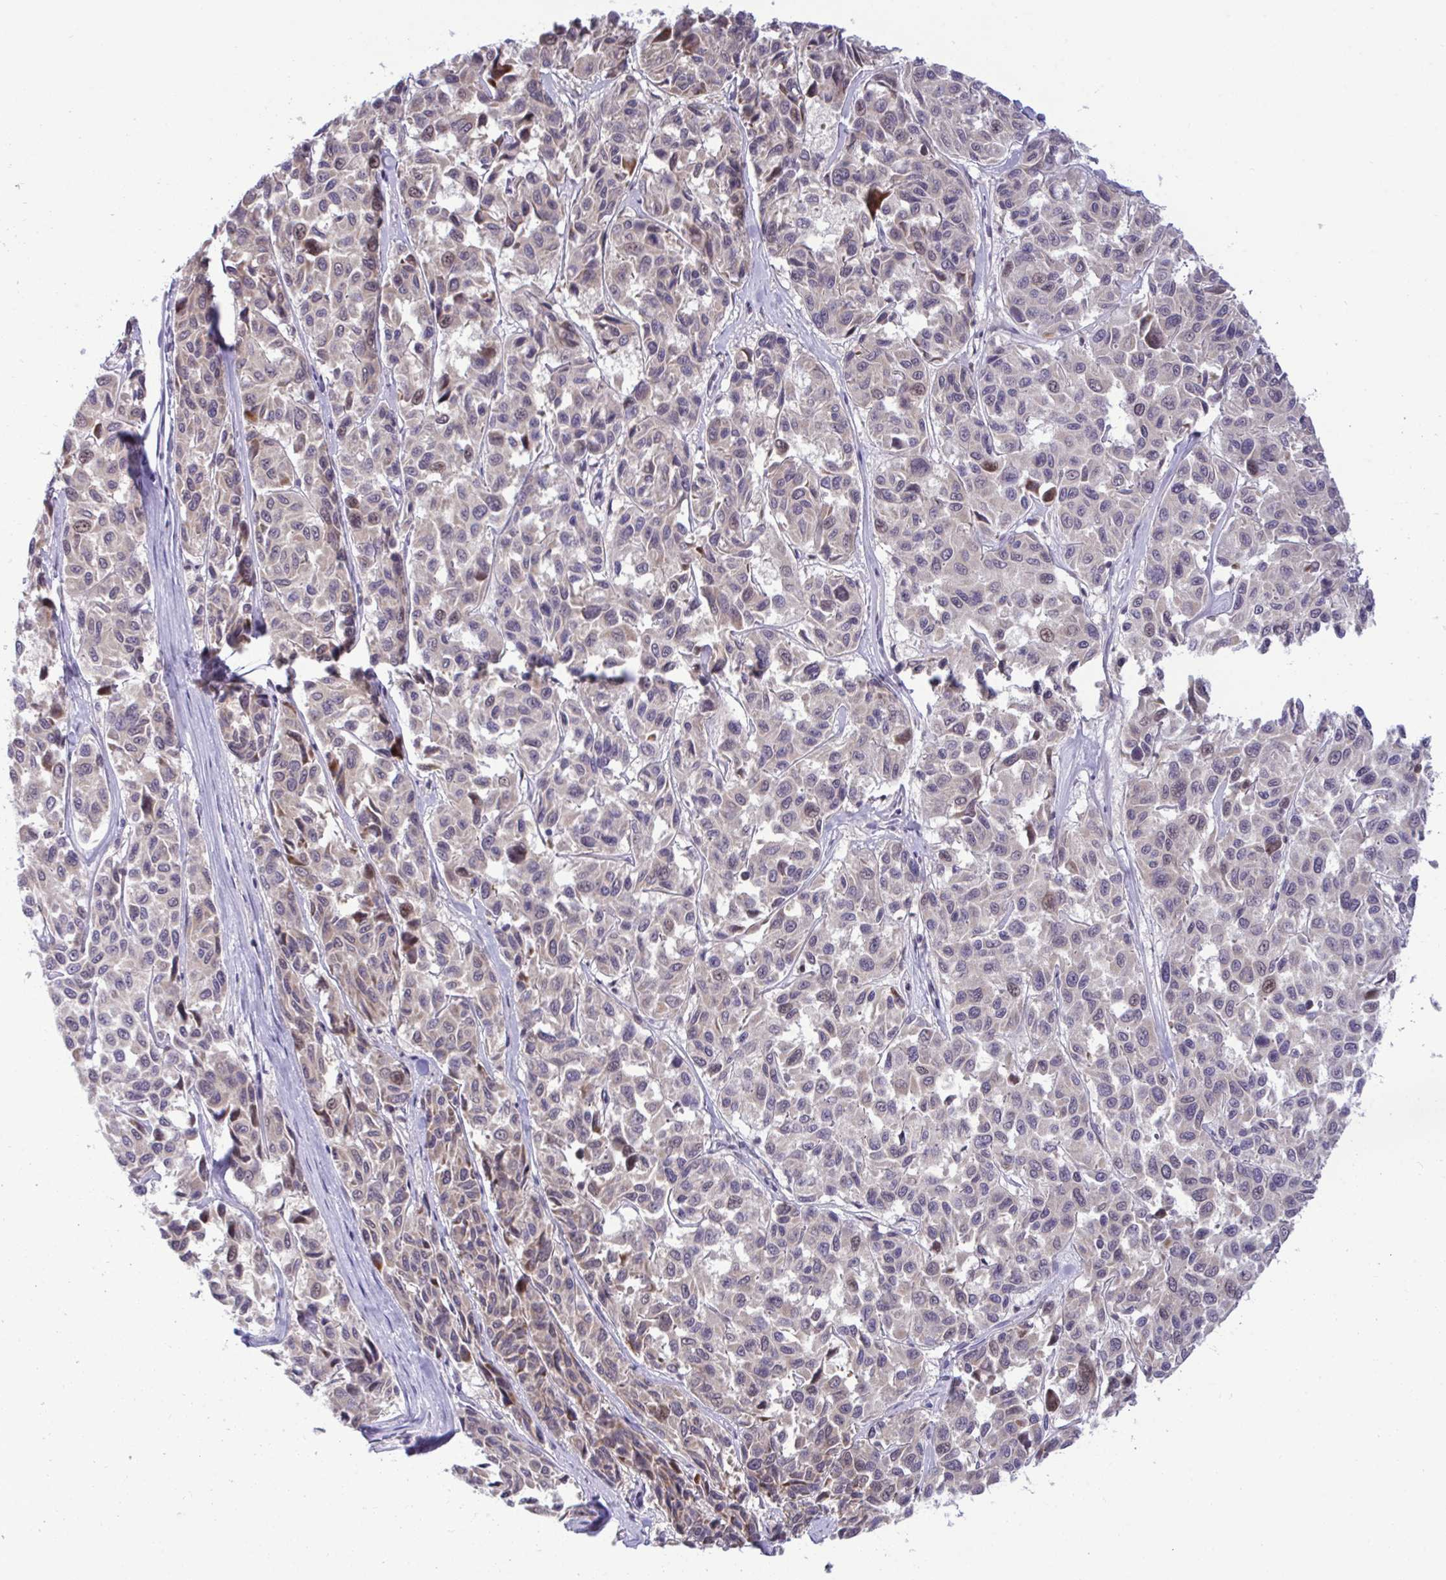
{"staining": {"intensity": "weak", "quantity": "<25%", "location": "nuclear"}, "tissue": "melanoma", "cell_type": "Tumor cells", "image_type": "cancer", "snomed": [{"axis": "morphology", "description": "Malignant melanoma, NOS"}, {"axis": "topography", "description": "Skin"}], "caption": "IHC photomicrograph of human malignant melanoma stained for a protein (brown), which reveals no expression in tumor cells.", "gene": "EPOP", "patient": {"sex": "female", "age": 66}}